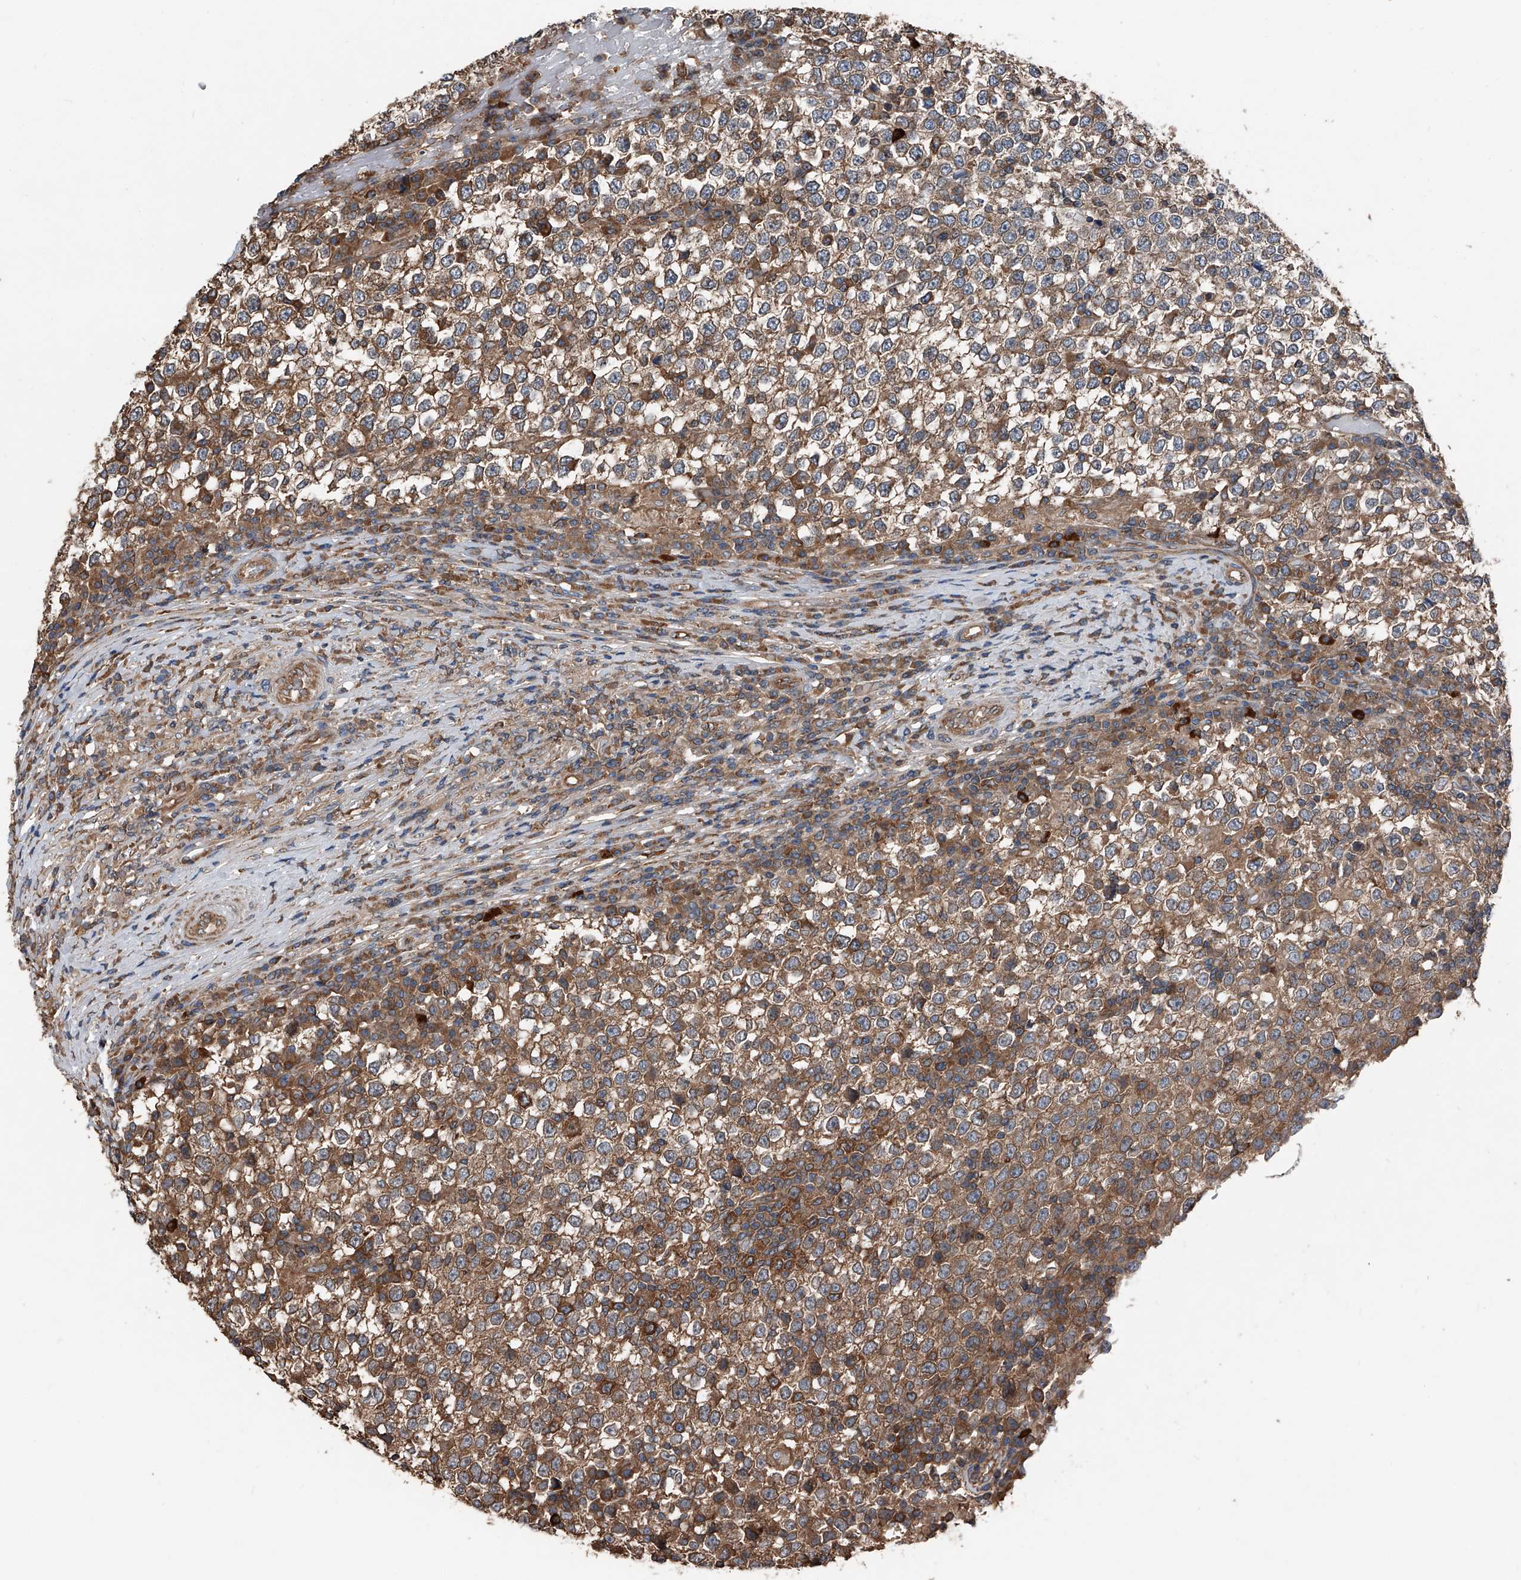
{"staining": {"intensity": "moderate", "quantity": ">75%", "location": "cytoplasmic/membranous"}, "tissue": "testis cancer", "cell_type": "Tumor cells", "image_type": "cancer", "snomed": [{"axis": "morphology", "description": "Seminoma, NOS"}, {"axis": "topography", "description": "Testis"}], "caption": "Protein staining by immunohistochemistry demonstrates moderate cytoplasmic/membranous expression in approximately >75% of tumor cells in testis cancer (seminoma). (DAB (3,3'-diaminobenzidine) IHC, brown staining for protein, blue staining for nuclei).", "gene": "KCNJ2", "patient": {"sex": "male", "age": 65}}